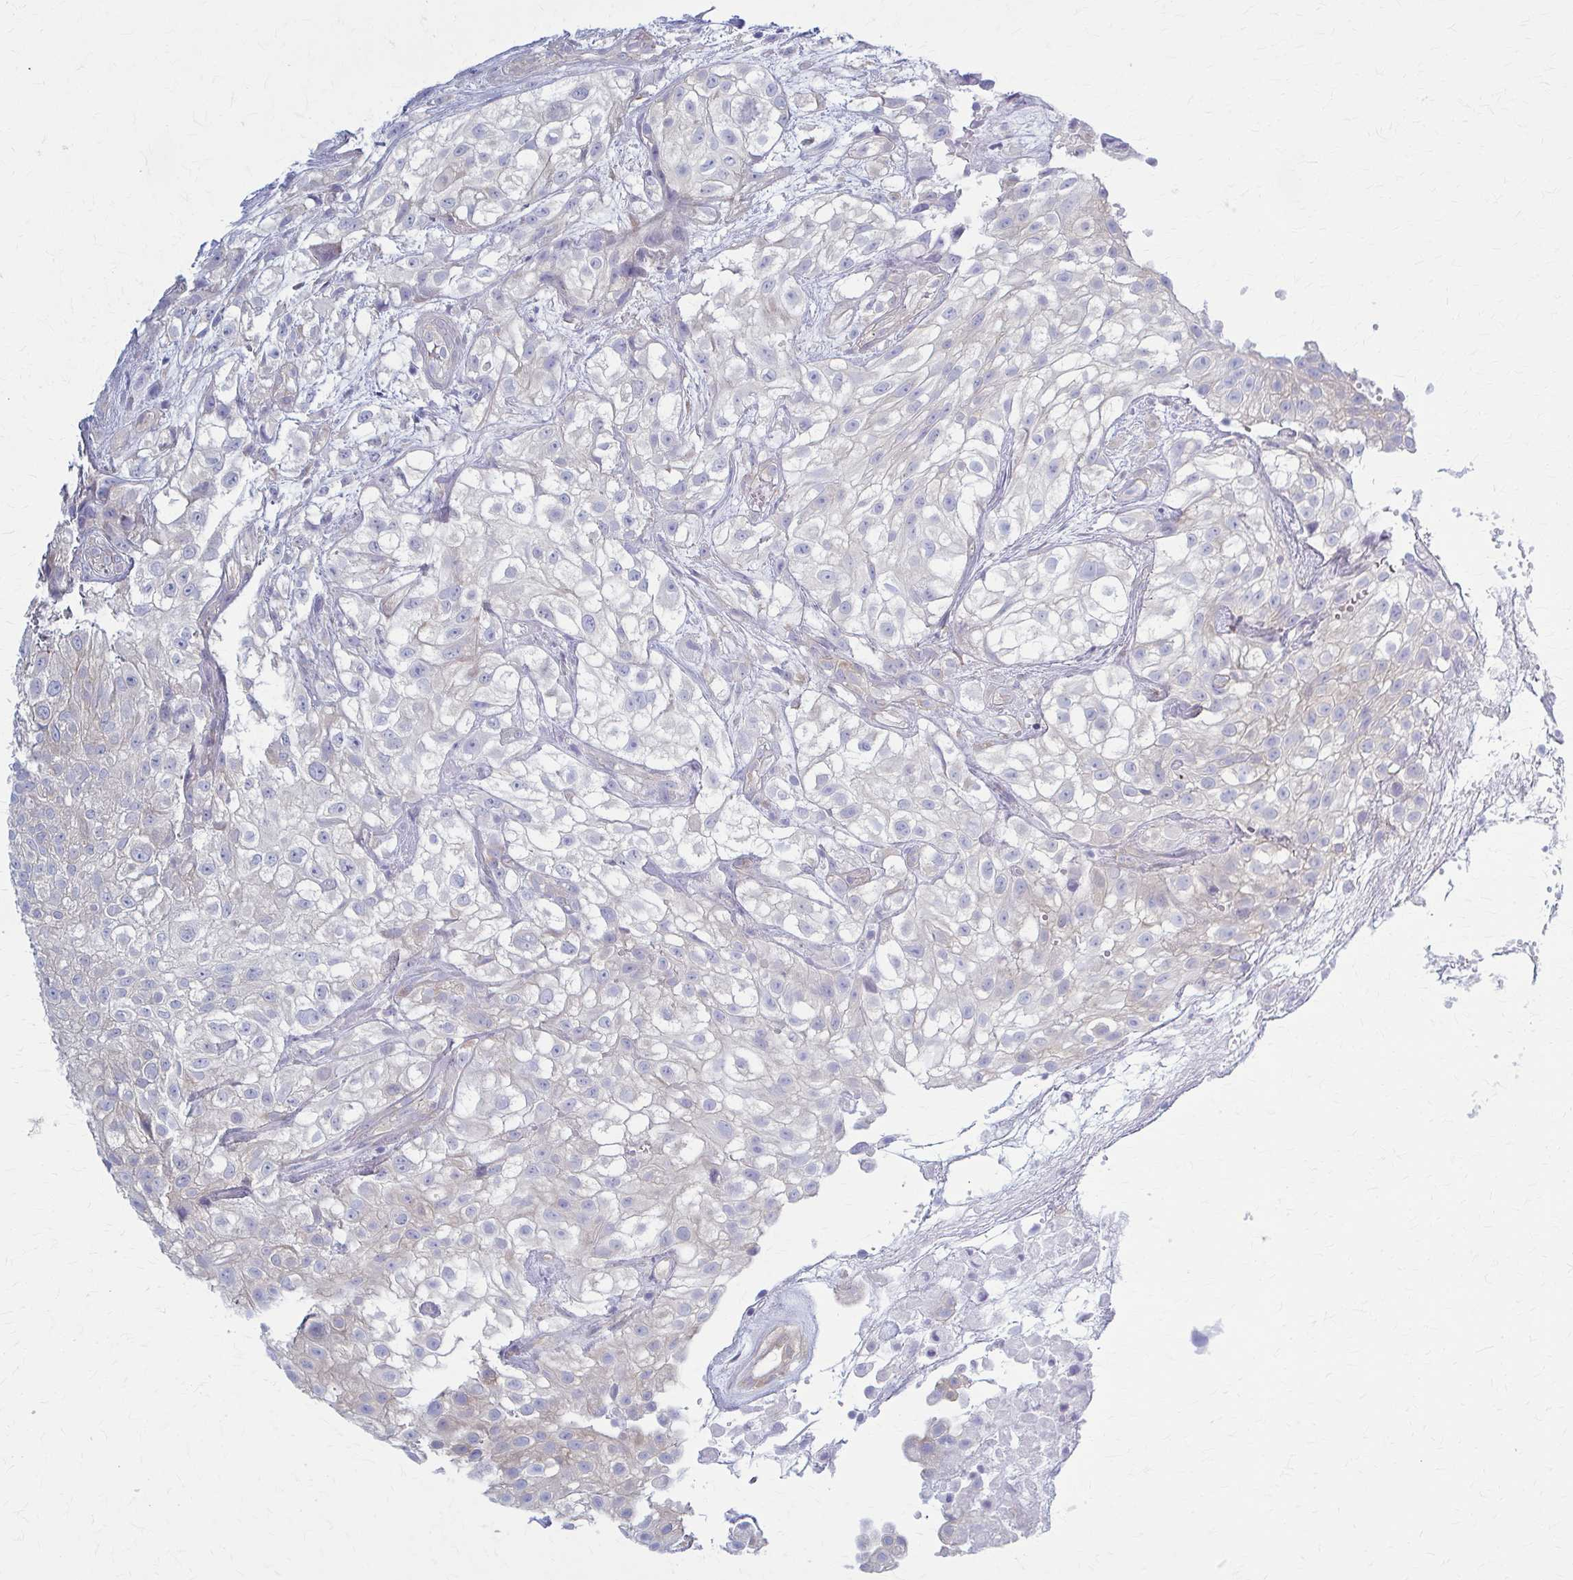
{"staining": {"intensity": "negative", "quantity": "none", "location": "none"}, "tissue": "urothelial cancer", "cell_type": "Tumor cells", "image_type": "cancer", "snomed": [{"axis": "morphology", "description": "Urothelial carcinoma, High grade"}, {"axis": "topography", "description": "Urinary bladder"}], "caption": "Immunohistochemical staining of high-grade urothelial carcinoma reveals no significant staining in tumor cells.", "gene": "PRKRA", "patient": {"sex": "male", "age": 56}}